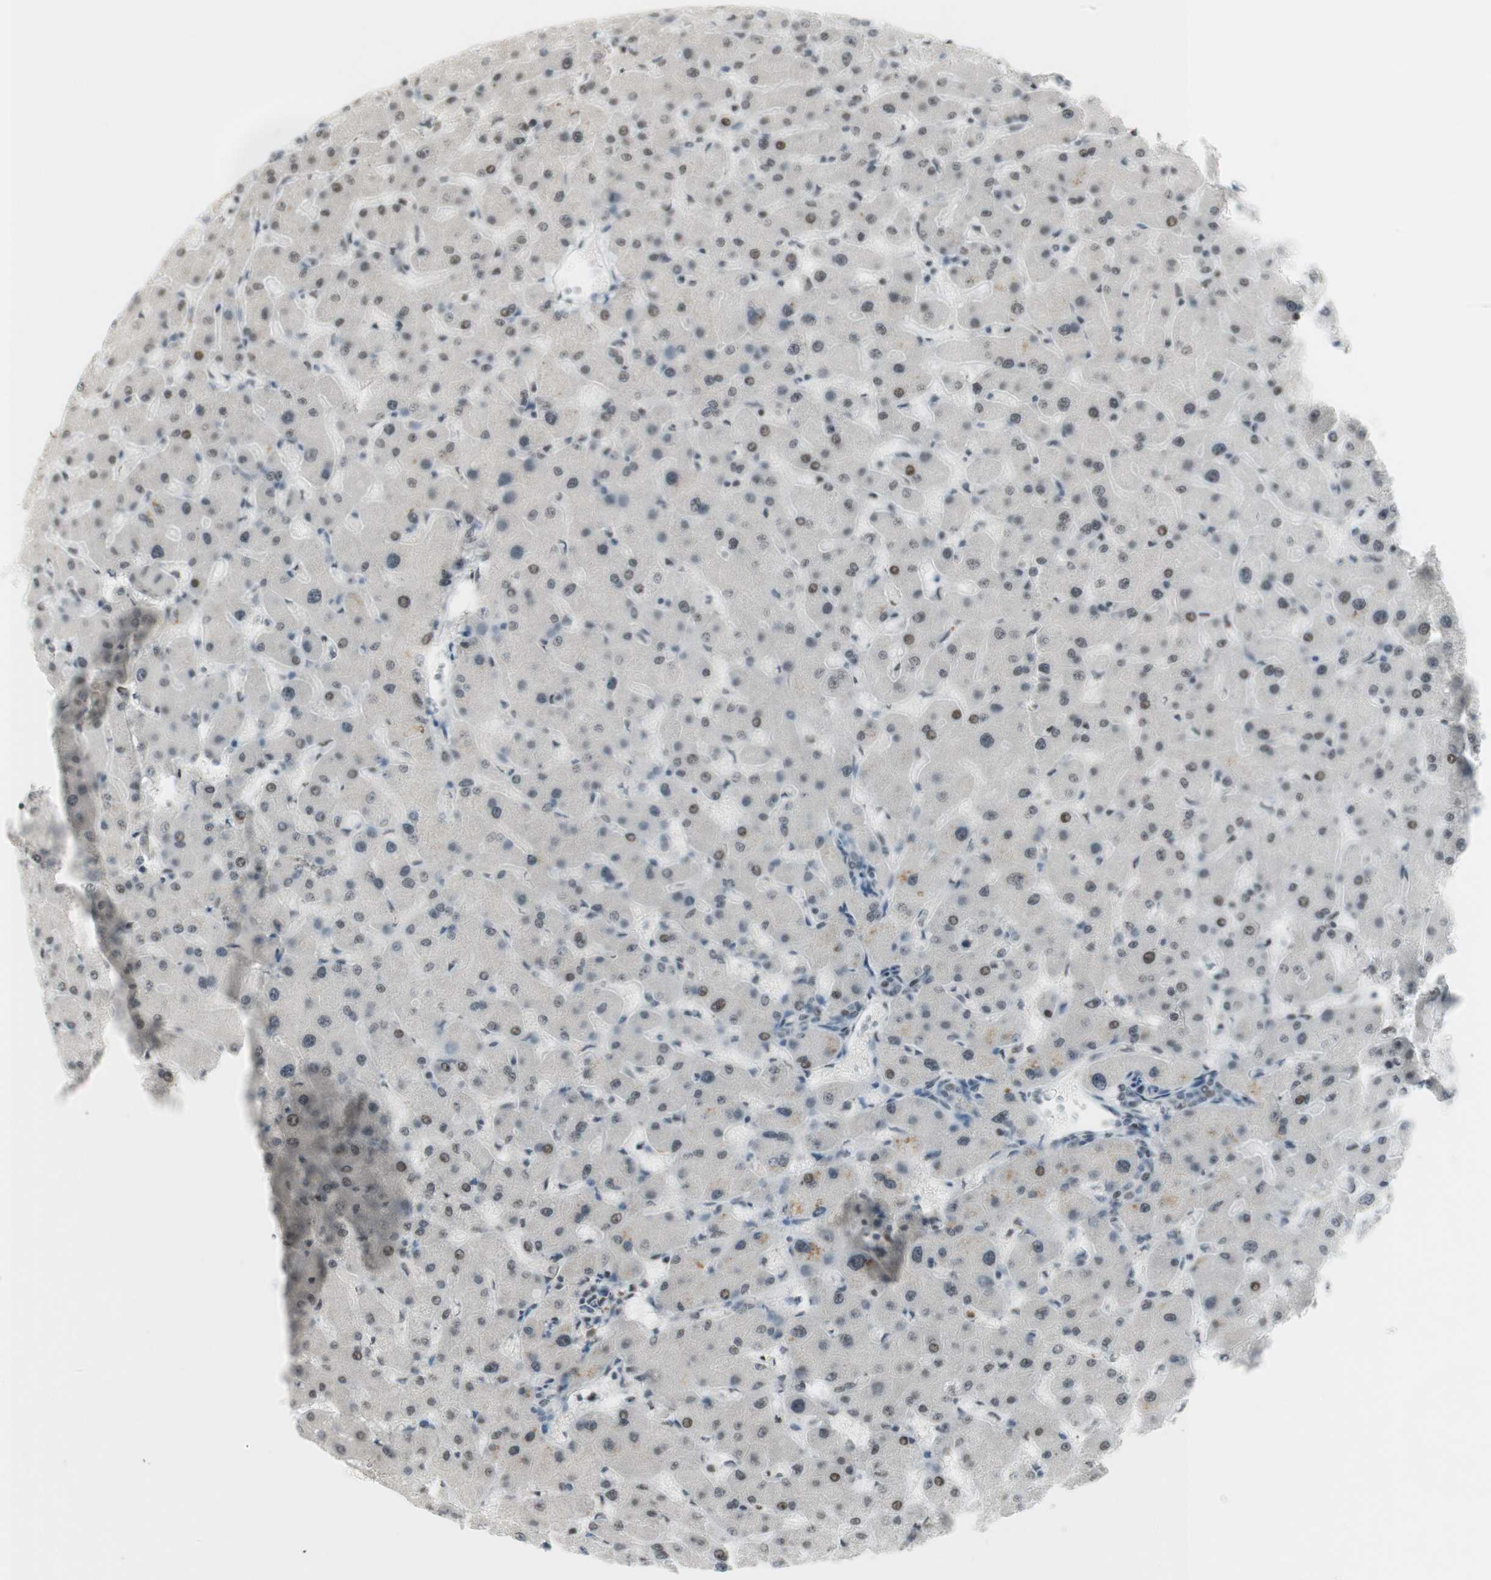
{"staining": {"intensity": "strong", "quantity": ">75%", "location": "nuclear"}, "tissue": "liver", "cell_type": "Cholangiocytes", "image_type": "normal", "snomed": [{"axis": "morphology", "description": "Normal tissue, NOS"}, {"axis": "topography", "description": "Liver"}], "caption": "DAB immunohistochemical staining of unremarkable liver exhibits strong nuclear protein expression in about >75% of cholangiocytes. (IHC, brightfield microscopy, high magnification).", "gene": "HNRNPA2B1", "patient": {"sex": "female", "age": 63}}